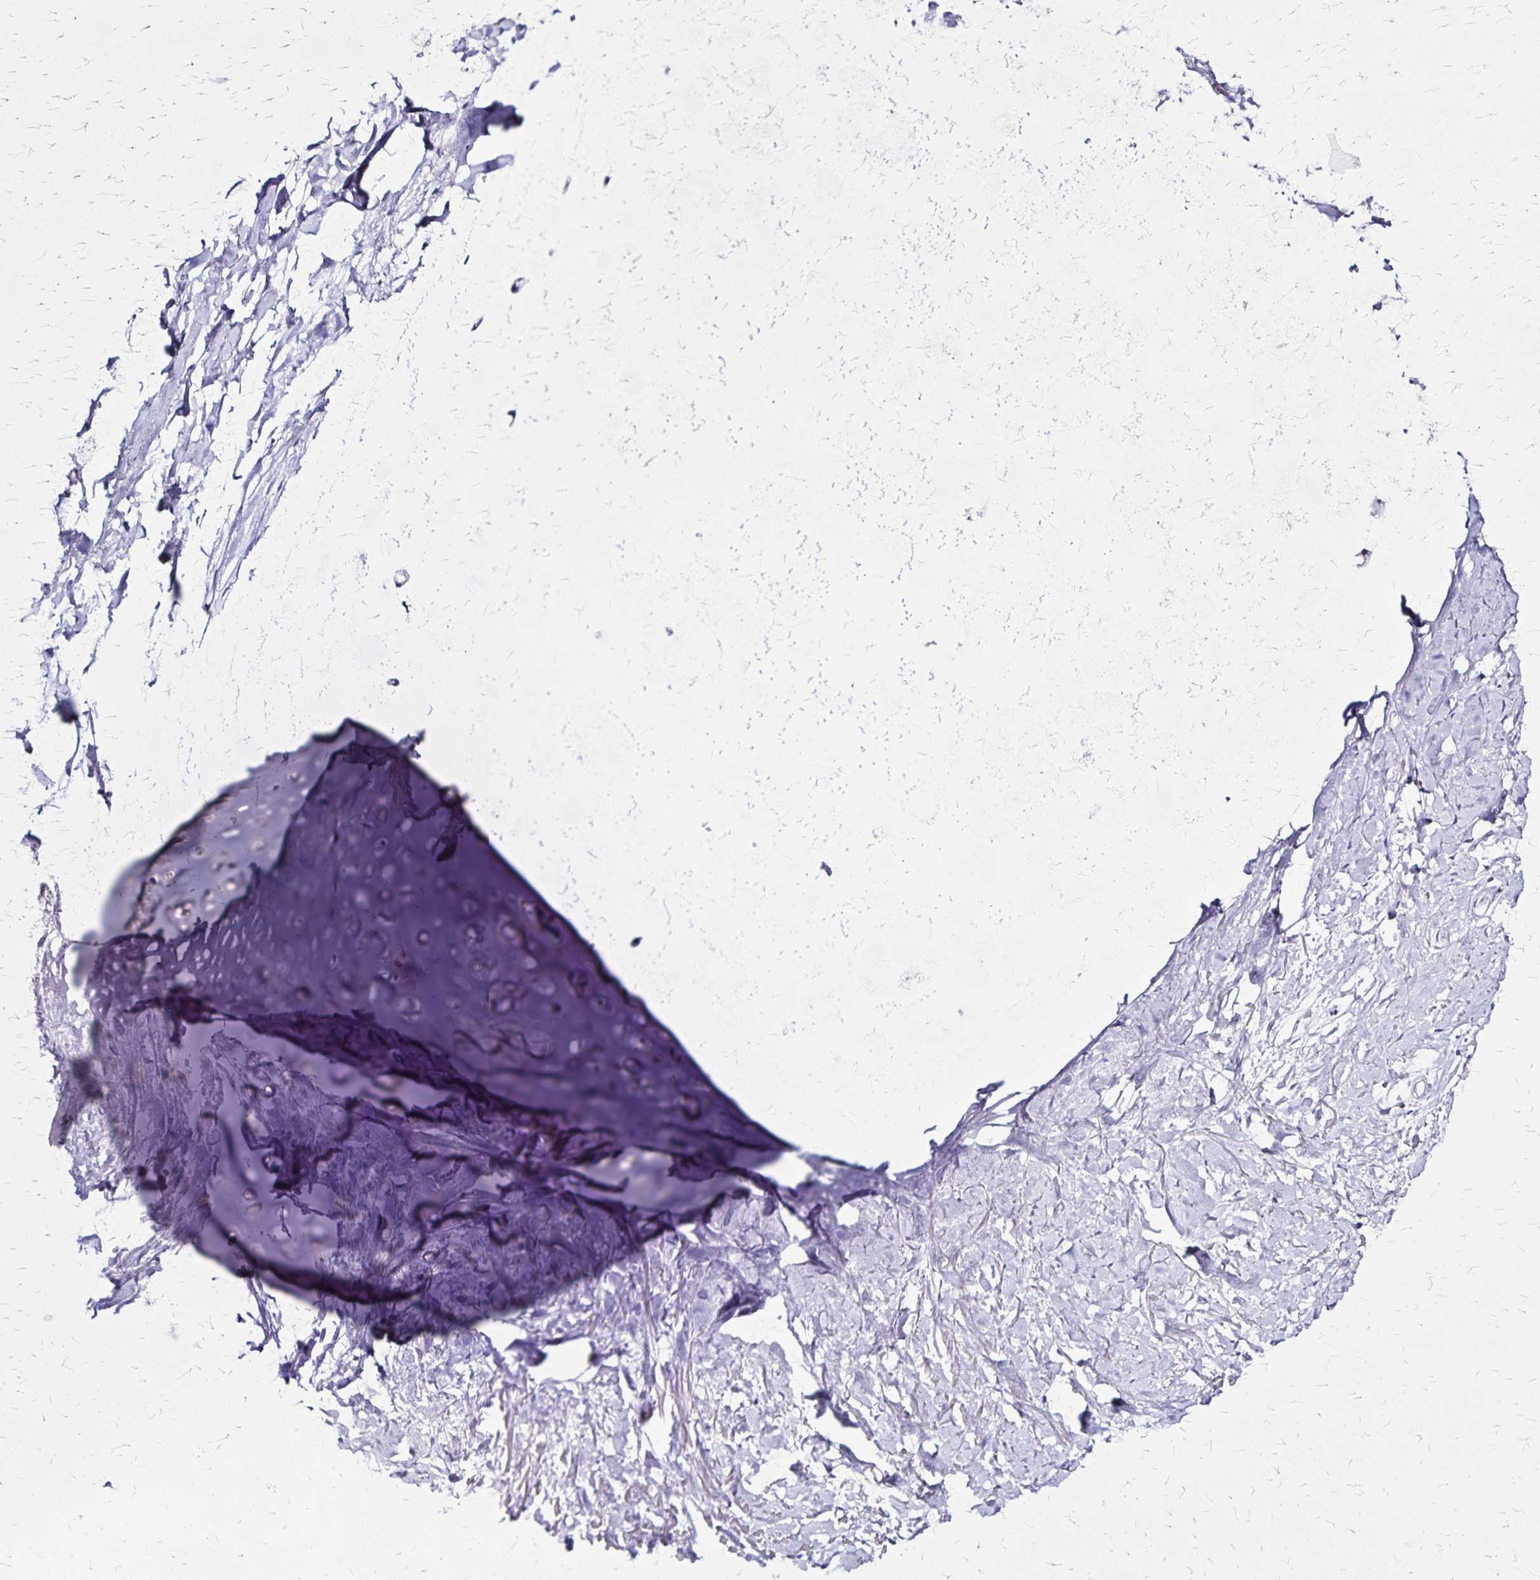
{"staining": {"intensity": "negative", "quantity": "none", "location": "none"}, "tissue": "adipose tissue", "cell_type": "Adipocytes", "image_type": "normal", "snomed": [{"axis": "morphology", "description": "Normal tissue, NOS"}, {"axis": "topography", "description": "Cartilage tissue"}, {"axis": "topography", "description": "Bronchus"}], "caption": "An IHC histopathology image of benign adipose tissue is shown. There is no staining in adipocytes of adipose tissue. (DAB immunohistochemistry, high magnification).", "gene": "PLXNA4", "patient": {"sex": "female", "age": 79}}